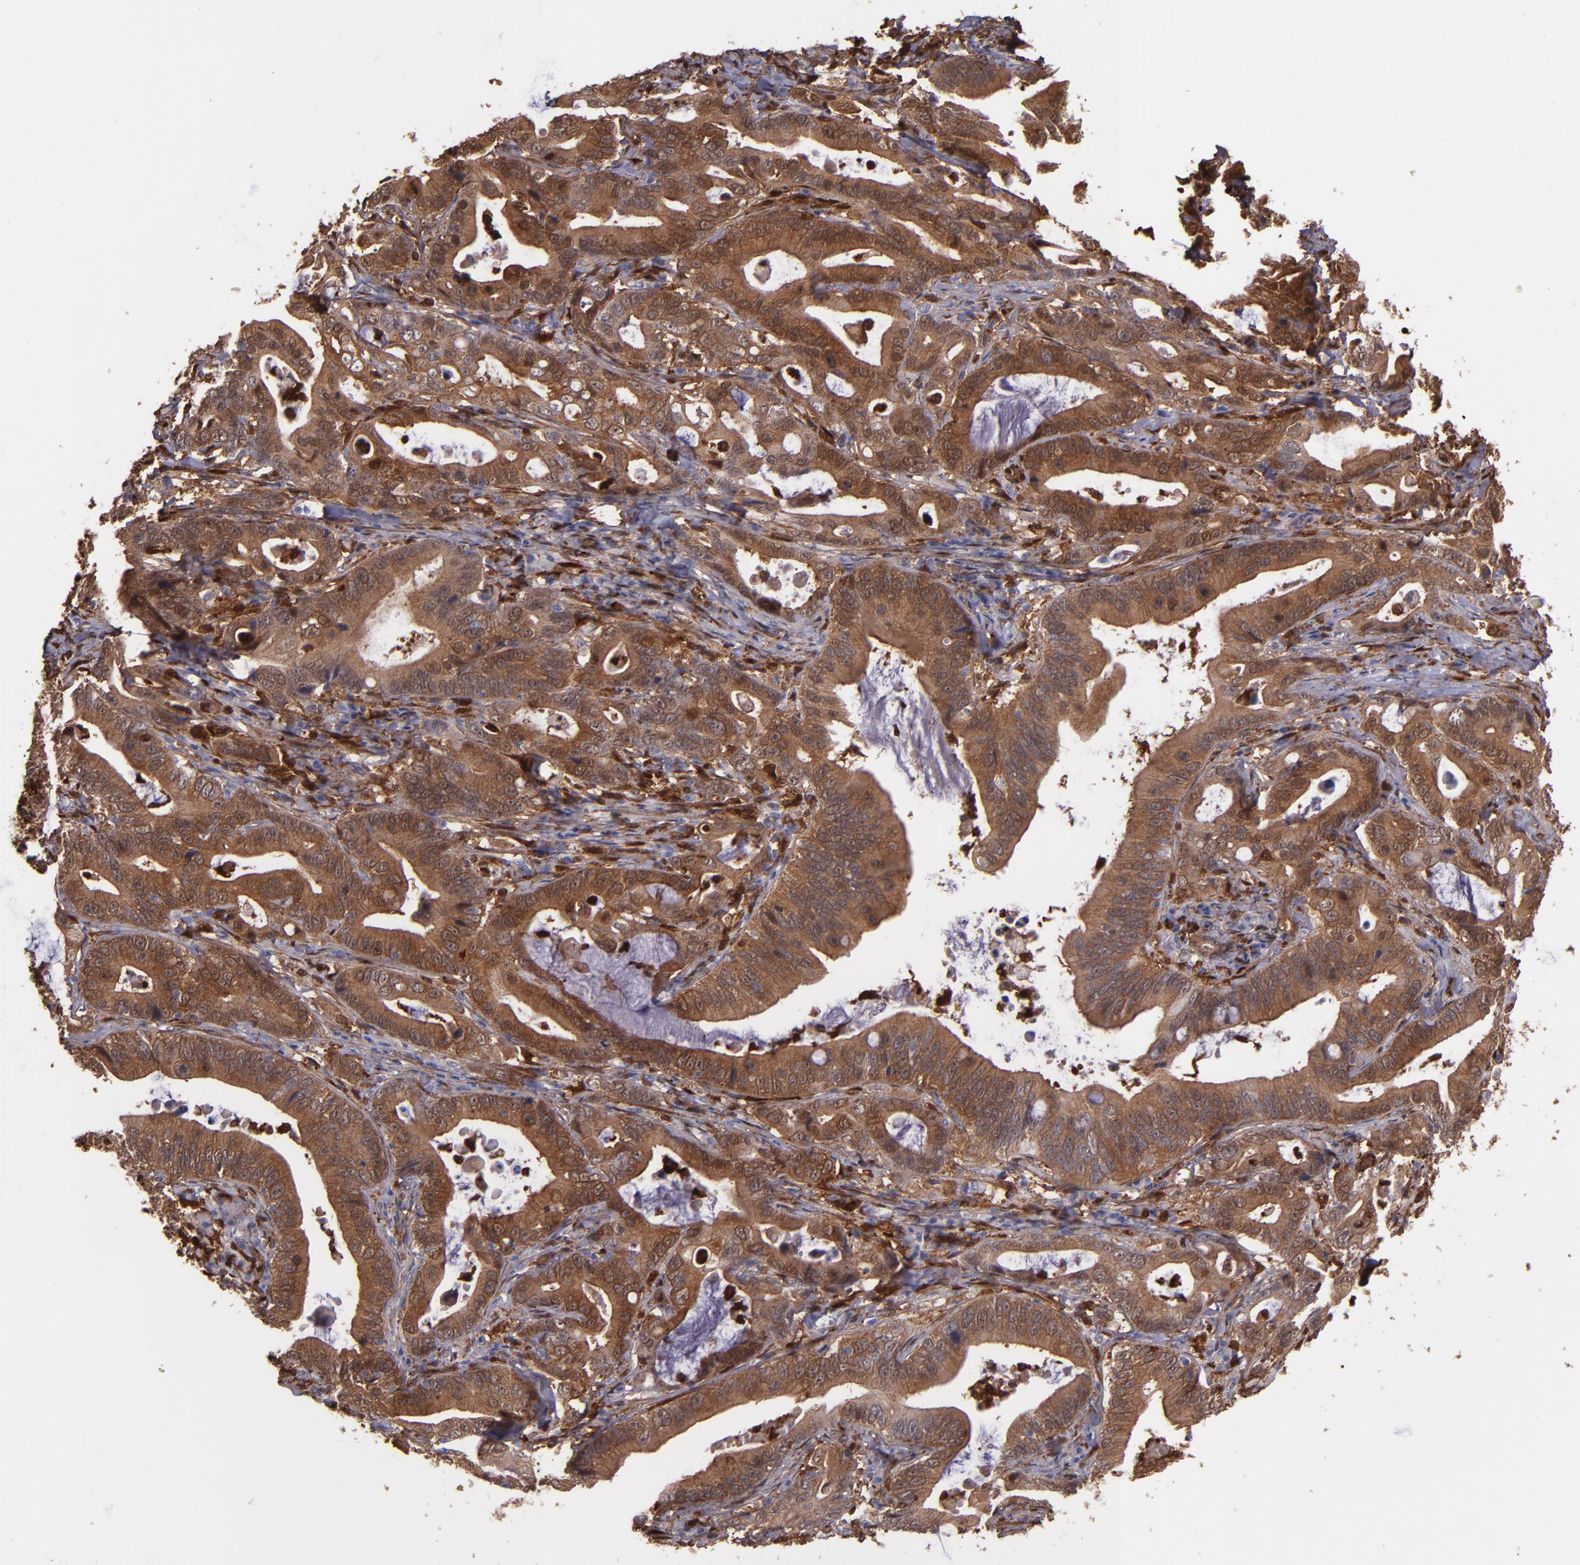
{"staining": {"intensity": "strong", "quantity": ">75%", "location": "cytoplasmic/membranous"}, "tissue": "stomach cancer", "cell_type": "Tumor cells", "image_type": "cancer", "snomed": [{"axis": "morphology", "description": "Adenocarcinoma, NOS"}, {"axis": "topography", "description": "Stomach, upper"}], "caption": "Human stomach adenocarcinoma stained with a brown dye displays strong cytoplasmic/membranous positive positivity in approximately >75% of tumor cells.", "gene": "VCL", "patient": {"sex": "male", "age": 63}}